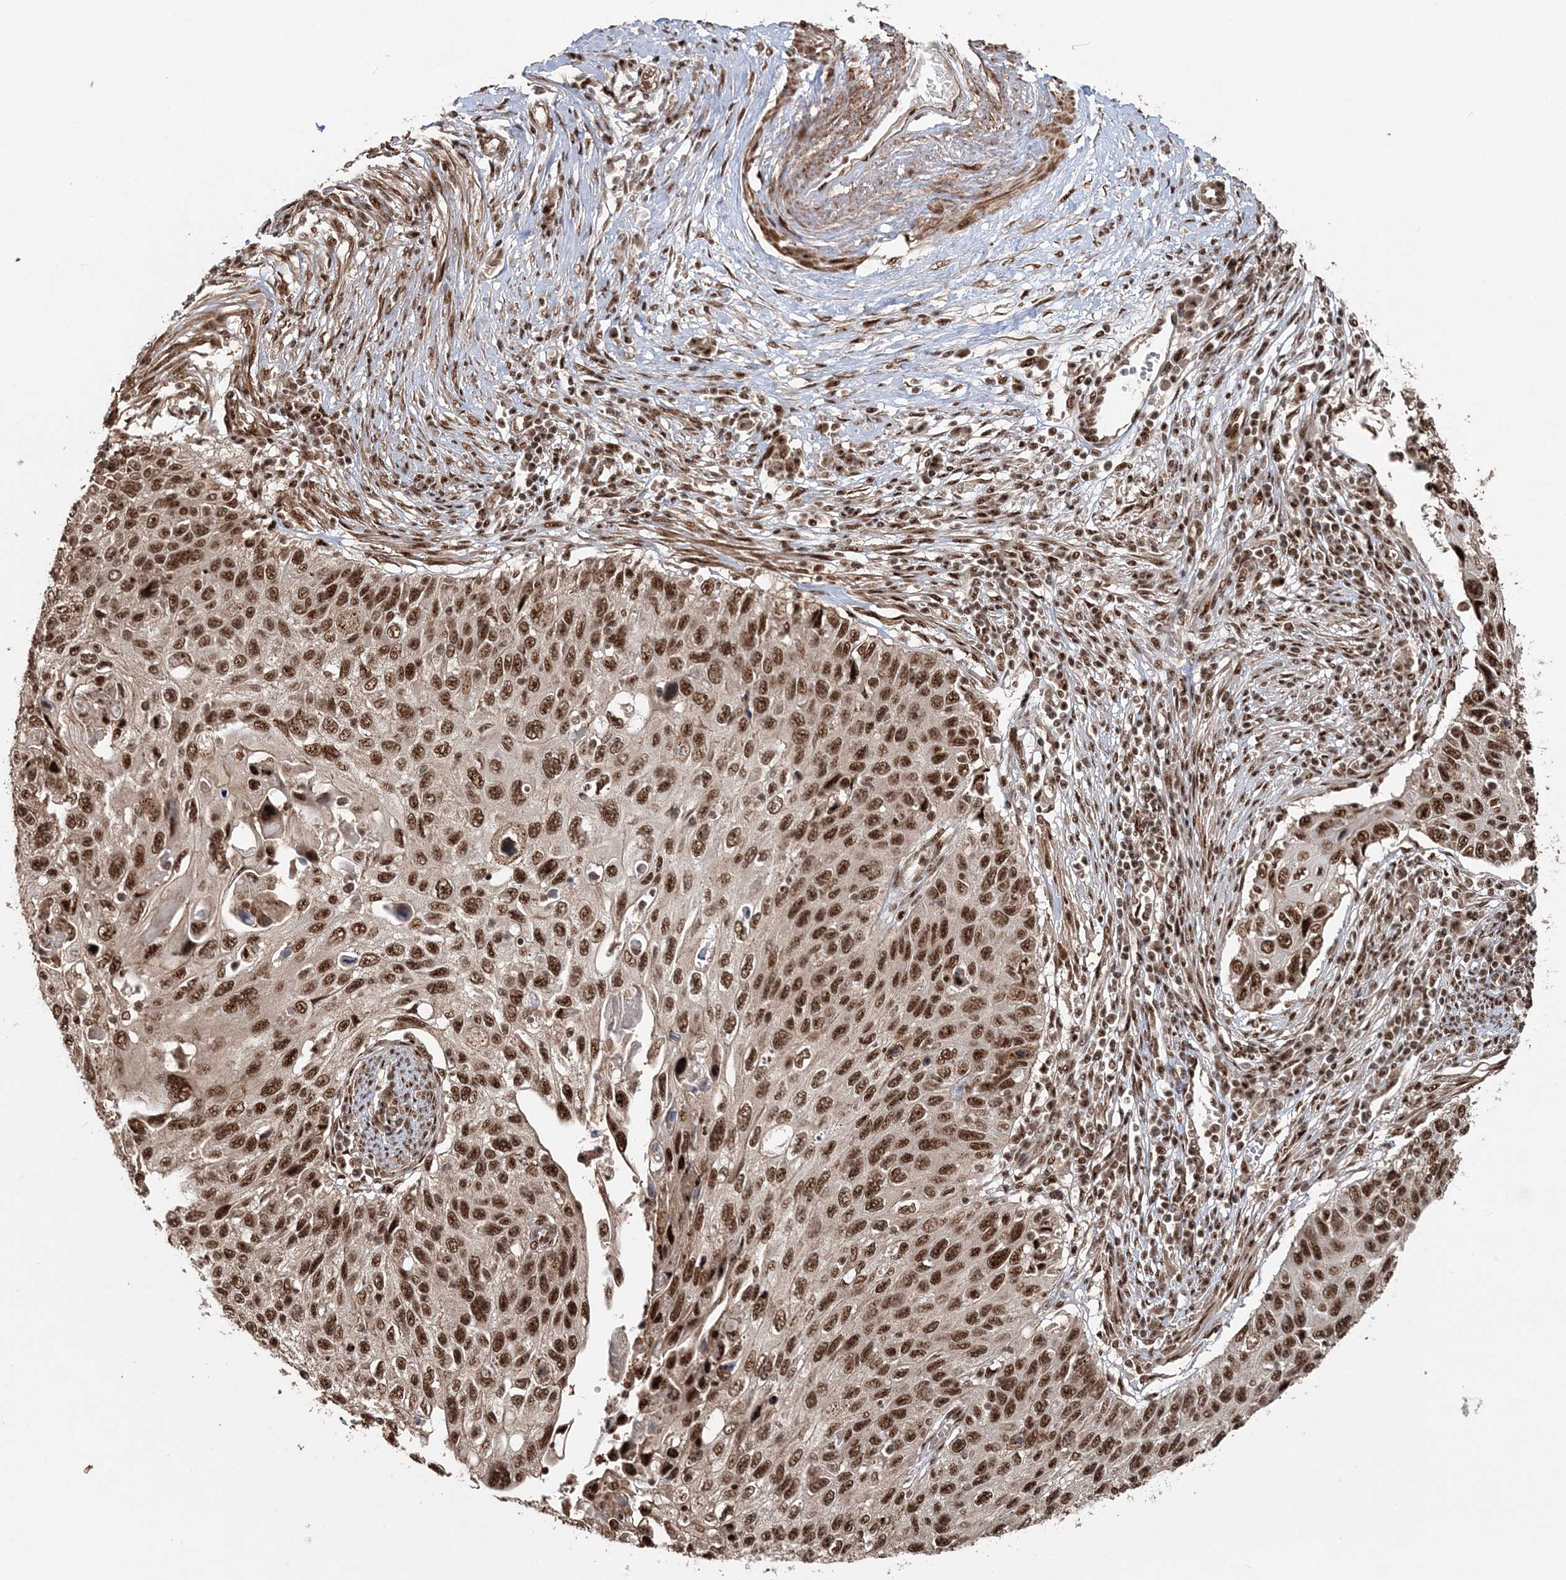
{"staining": {"intensity": "strong", "quantity": ">75%", "location": "nuclear"}, "tissue": "cervical cancer", "cell_type": "Tumor cells", "image_type": "cancer", "snomed": [{"axis": "morphology", "description": "Squamous cell carcinoma, NOS"}, {"axis": "topography", "description": "Cervix"}], "caption": "Brown immunohistochemical staining in human cervical cancer shows strong nuclear staining in about >75% of tumor cells.", "gene": "EXOSC8", "patient": {"sex": "female", "age": 70}}